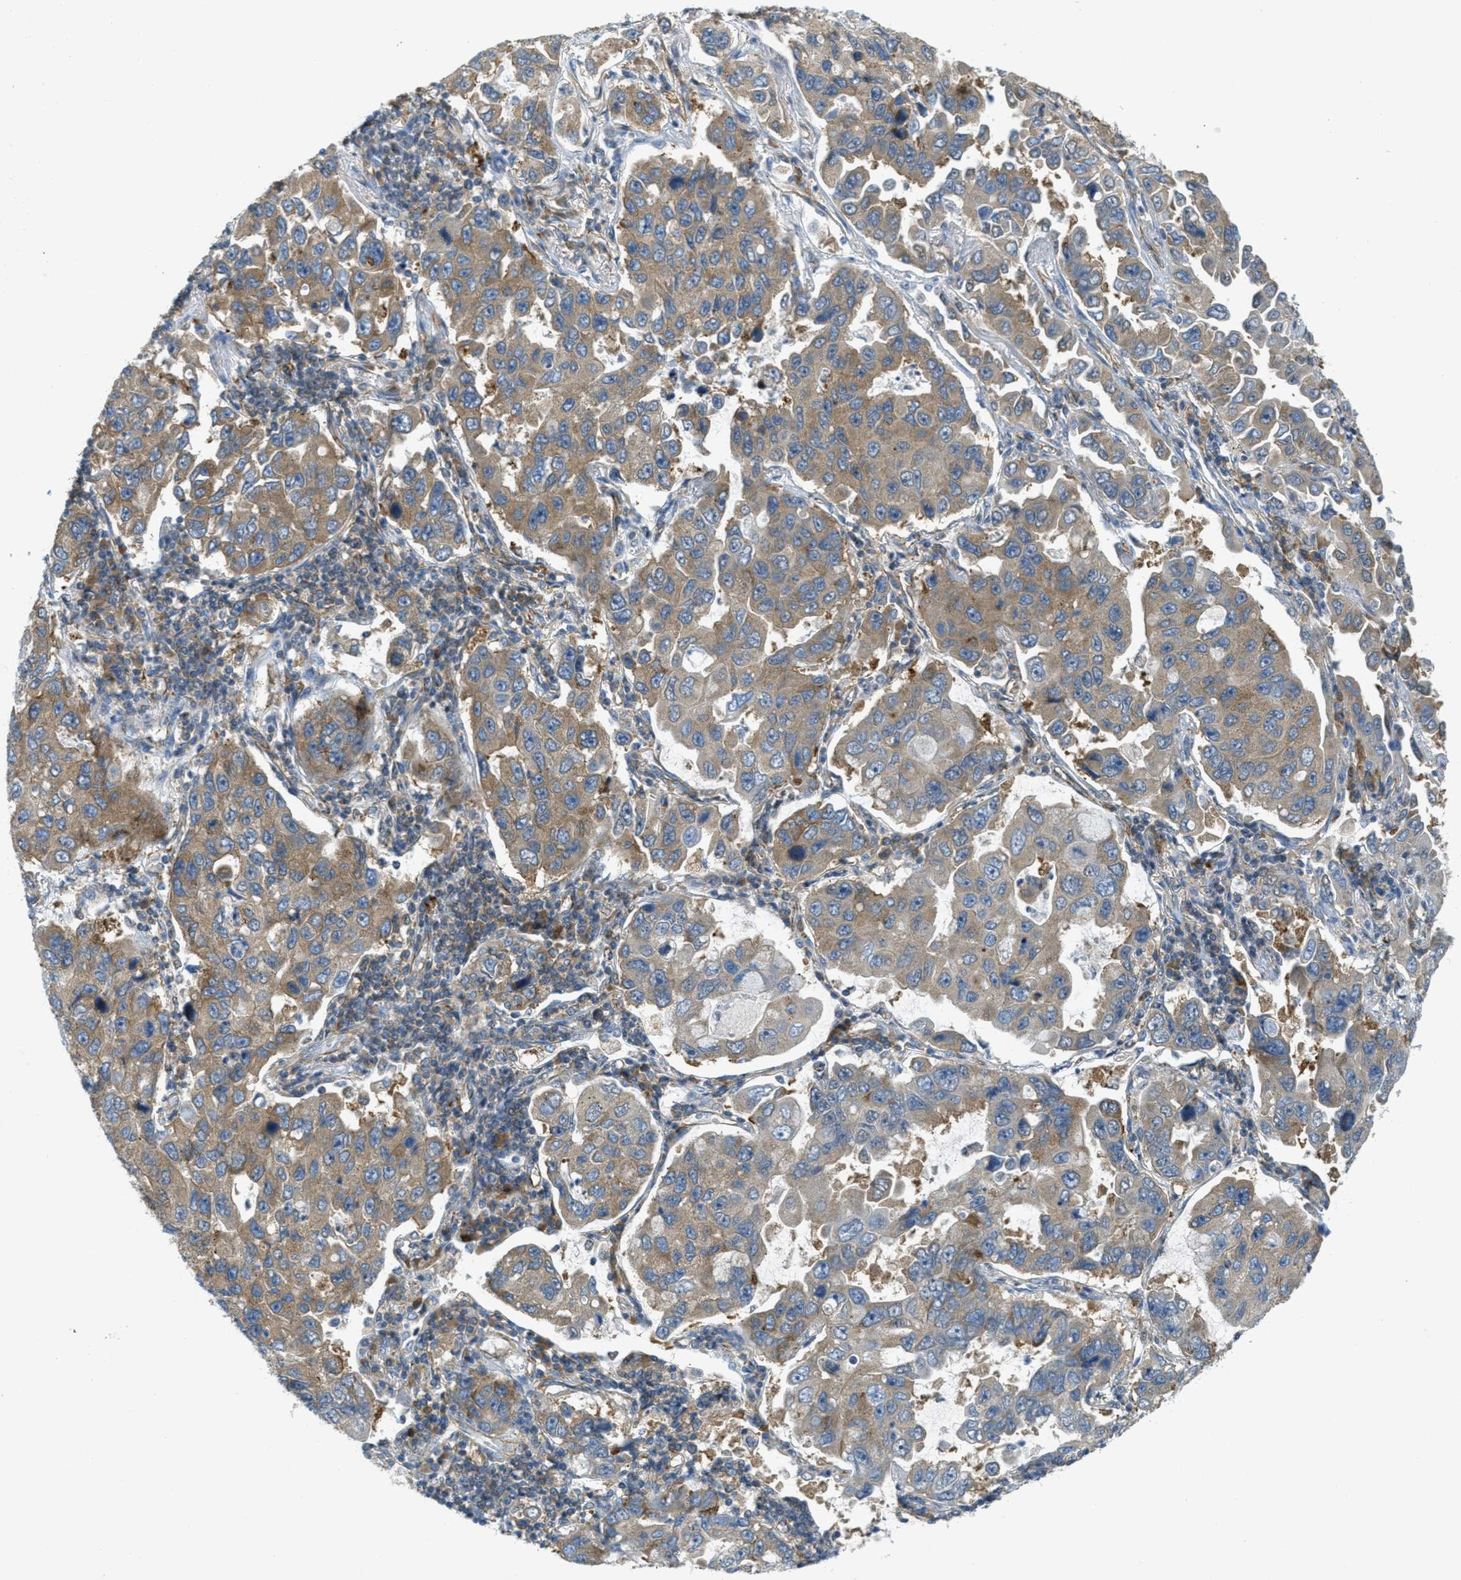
{"staining": {"intensity": "moderate", "quantity": "25%-75%", "location": "cytoplasmic/membranous"}, "tissue": "lung cancer", "cell_type": "Tumor cells", "image_type": "cancer", "snomed": [{"axis": "morphology", "description": "Adenocarcinoma, NOS"}, {"axis": "topography", "description": "Lung"}], "caption": "High-power microscopy captured an immunohistochemistry photomicrograph of lung cancer (adenocarcinoma), revealing moderate cytoplasmic/membranous positivity in about 25%-75% of tumor cells. (IHC, brightfield microscopy, high magnification).", "gene": "JCAD", "patient": {"sex": "male", "age": 64}}